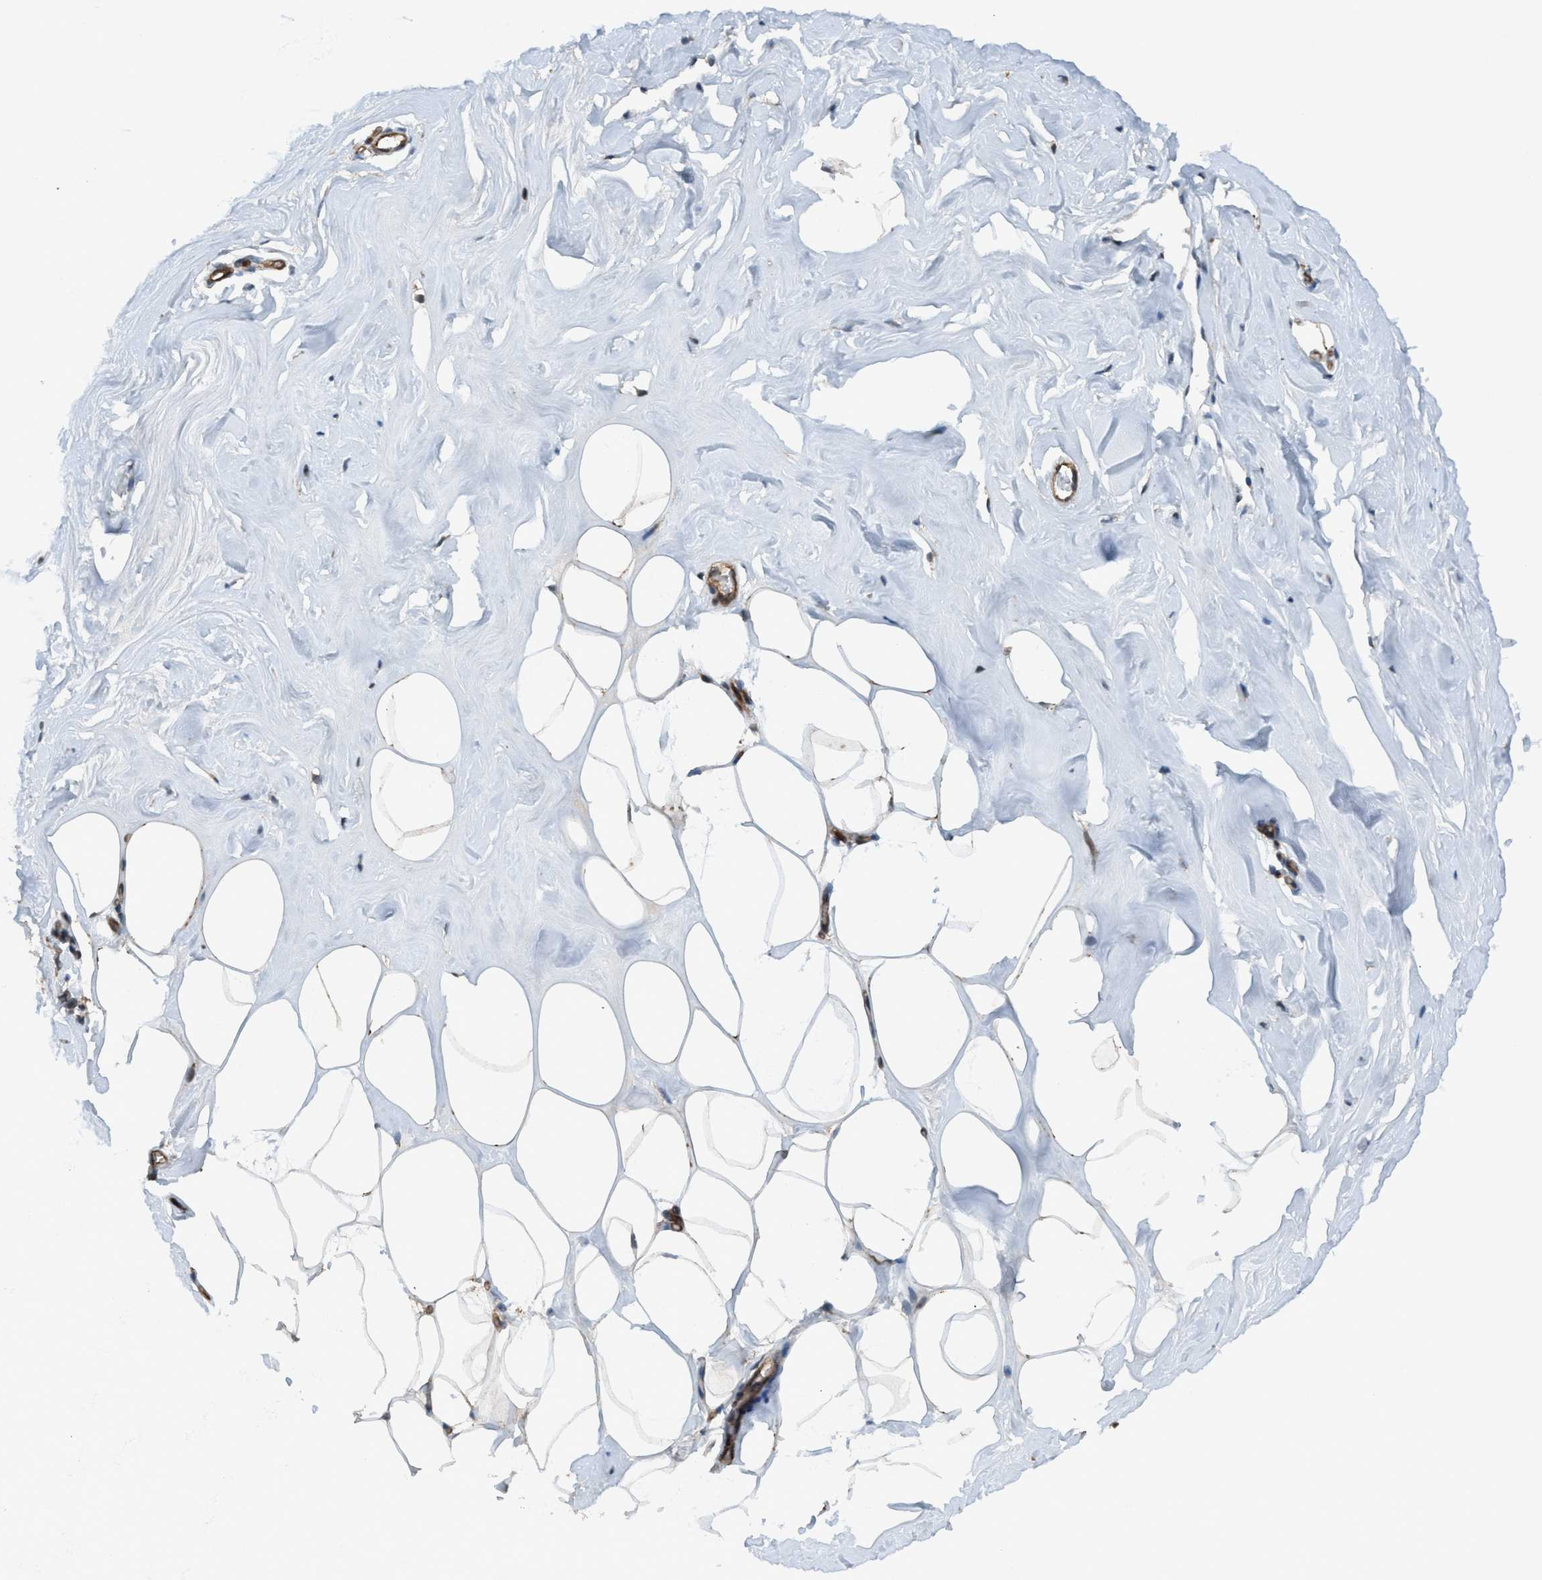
{"staining": {"intensity": "moderate", "quantity": ">75%", "location": "cytoplasmic/membranous"}, "tissue": "adipose tissue", "cell_type": "Adipocytes", "image_type": "normal", "snomed": [{"axis": "morphology", "description": "Normal tissue, NOS"}, {"axis": "morphology", "description": "Fibrosis, NOS"}, {"axis": "topography", "description": "Breast"}, {"axis": "topography", "description": "Adipose tissue"}], "caption": "Protein expression analysis of normal adipose tissue demonstrates moderate cytoplasmic/membranous expression in approximately >75% of adipocytes.", "gene": "NISCH", "patient": {"sex": "female", "age": 39}}